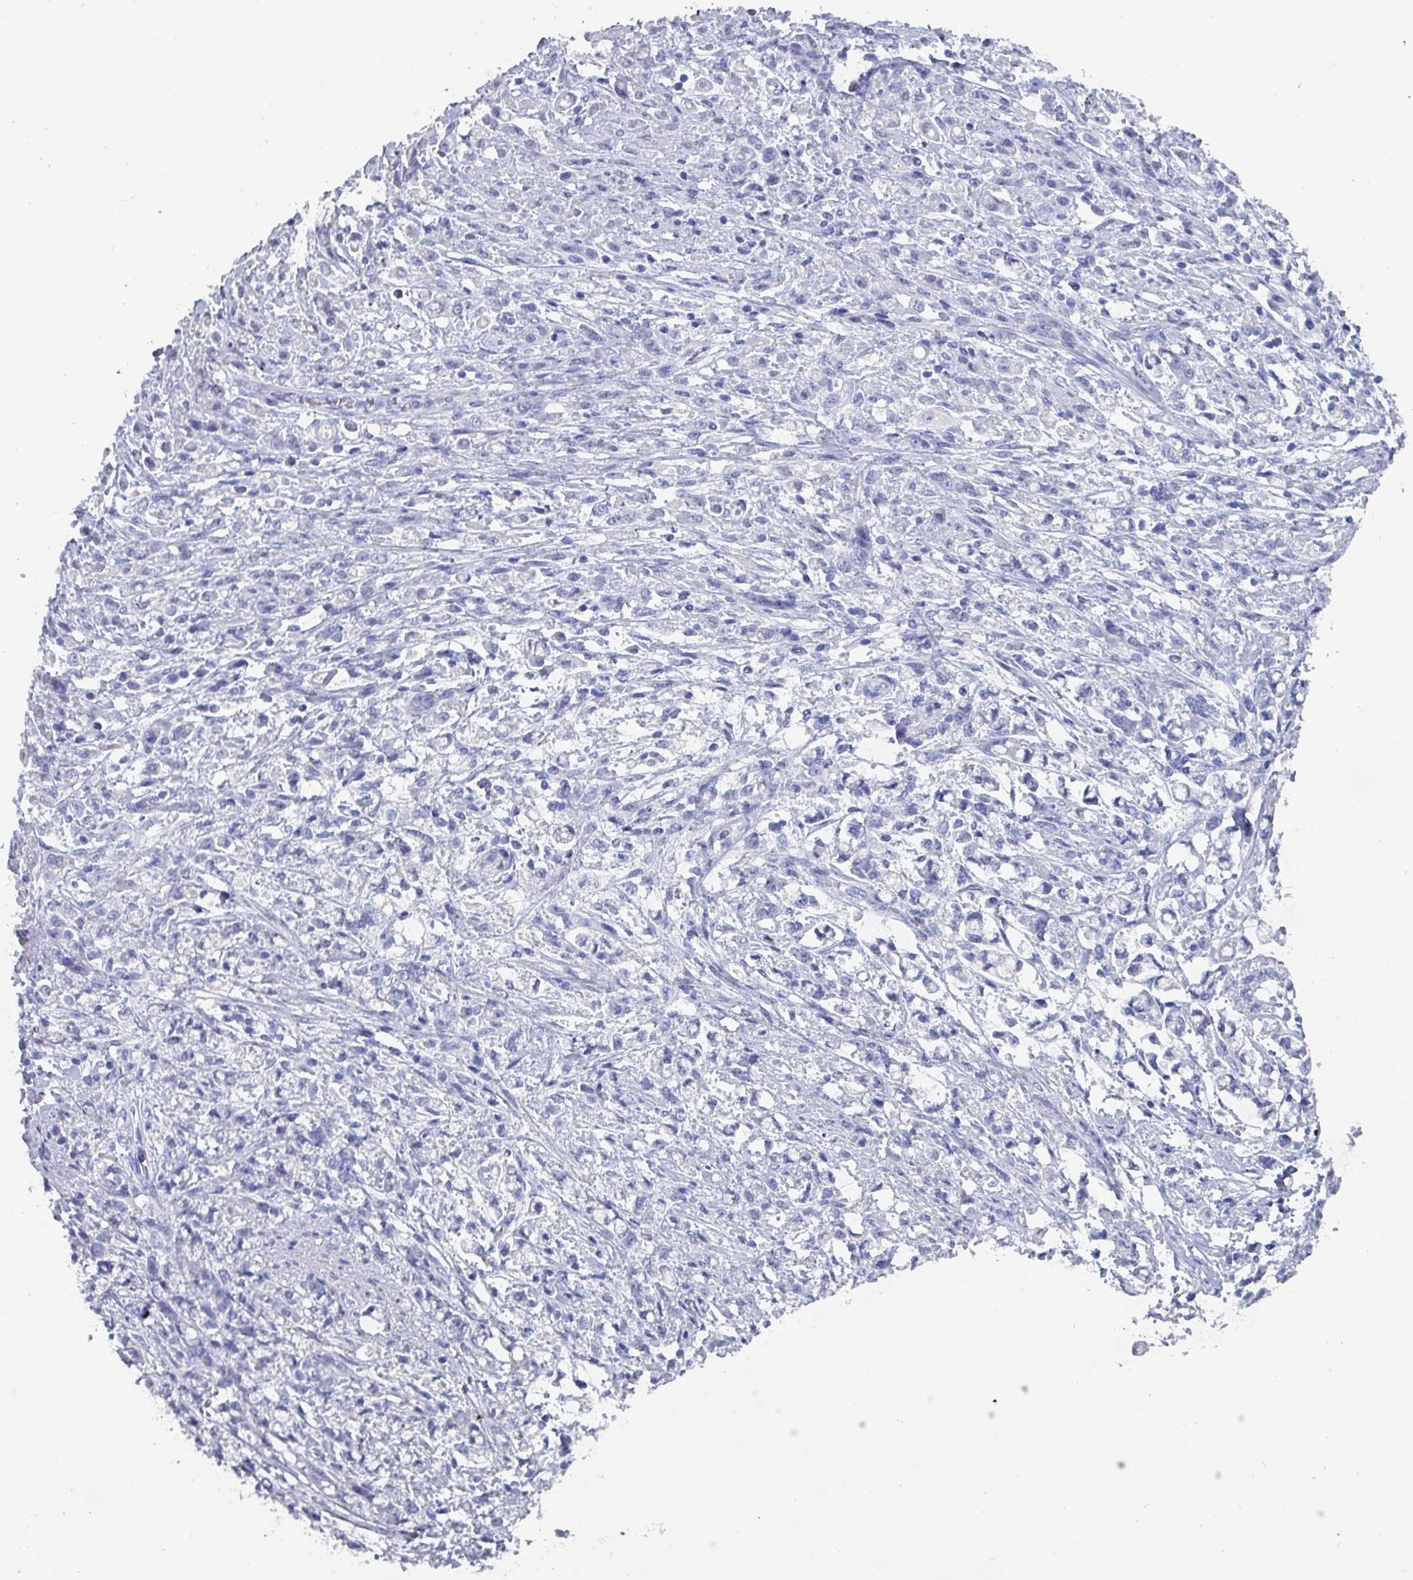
{"staining": {"intensity": "negative", "quantity": "none", "location": "none"}, "tissue": "stomach cancer", "cell_type": "Tumor cells", "image_type": "cancer", "snomed": [{"axis": "morphology", "description": "Adenocarcinoma, NOS"}, {"axis": "topography", "description": "Stomach"}], "caption": "A photomicrograph of stomach cancer stained for a protein shows no brown staining in tumor cells.", "gene": "INS-IGF2", "patient": {"sex": "female", "age": 60}}